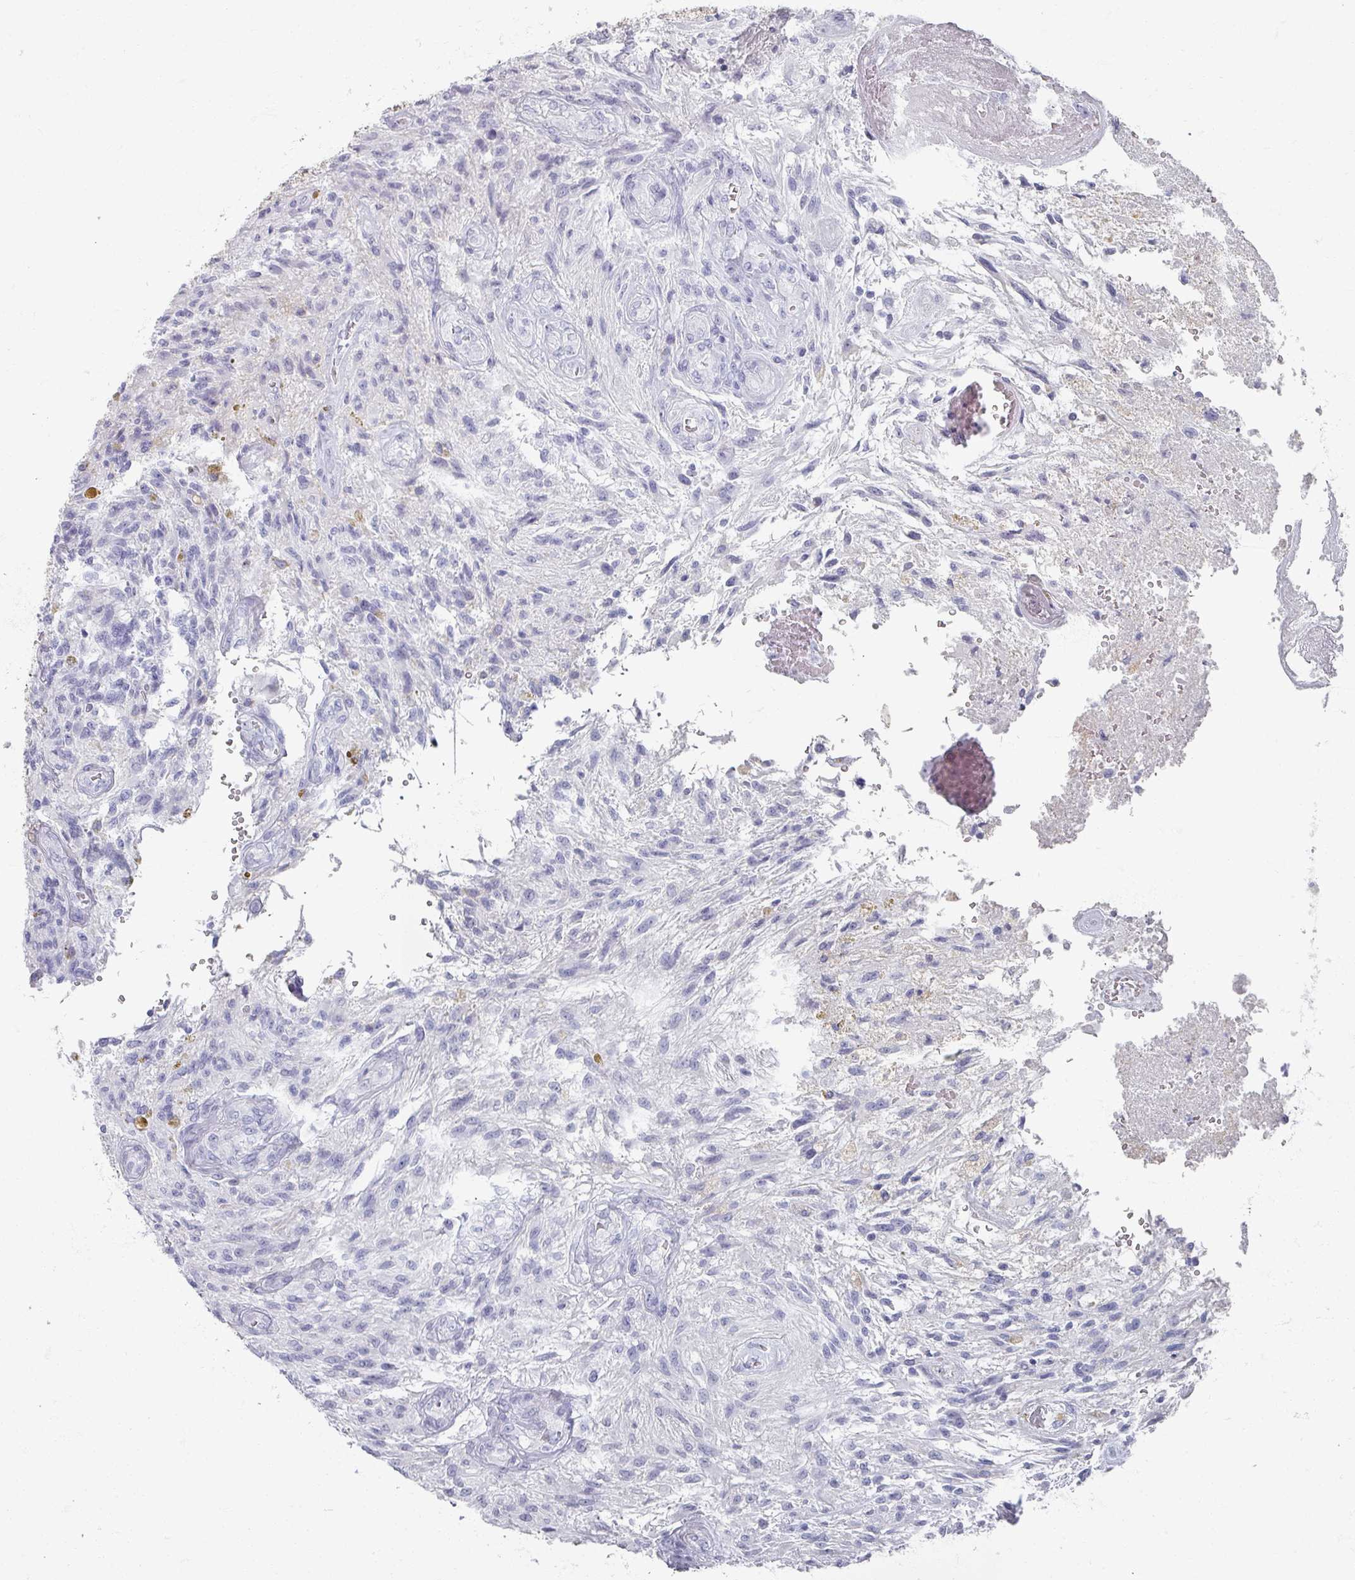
{"staining": {"intensity": "negative", "quantity": "none", "location": "none"}, "tissue": "glioma", "cell_type": "Tumor cells", "image_type": "cancer", "snomed": [{"axis": "morphology", "description": "Glioma, malignant, High grade"}, {"axis": "topography", "description": "Brain"}], "caption": "Glioma stained for a protein using IHC shows no staining tumor cells.", "gene": "OMG", "patient": {"sex": "male", "age": 56}}